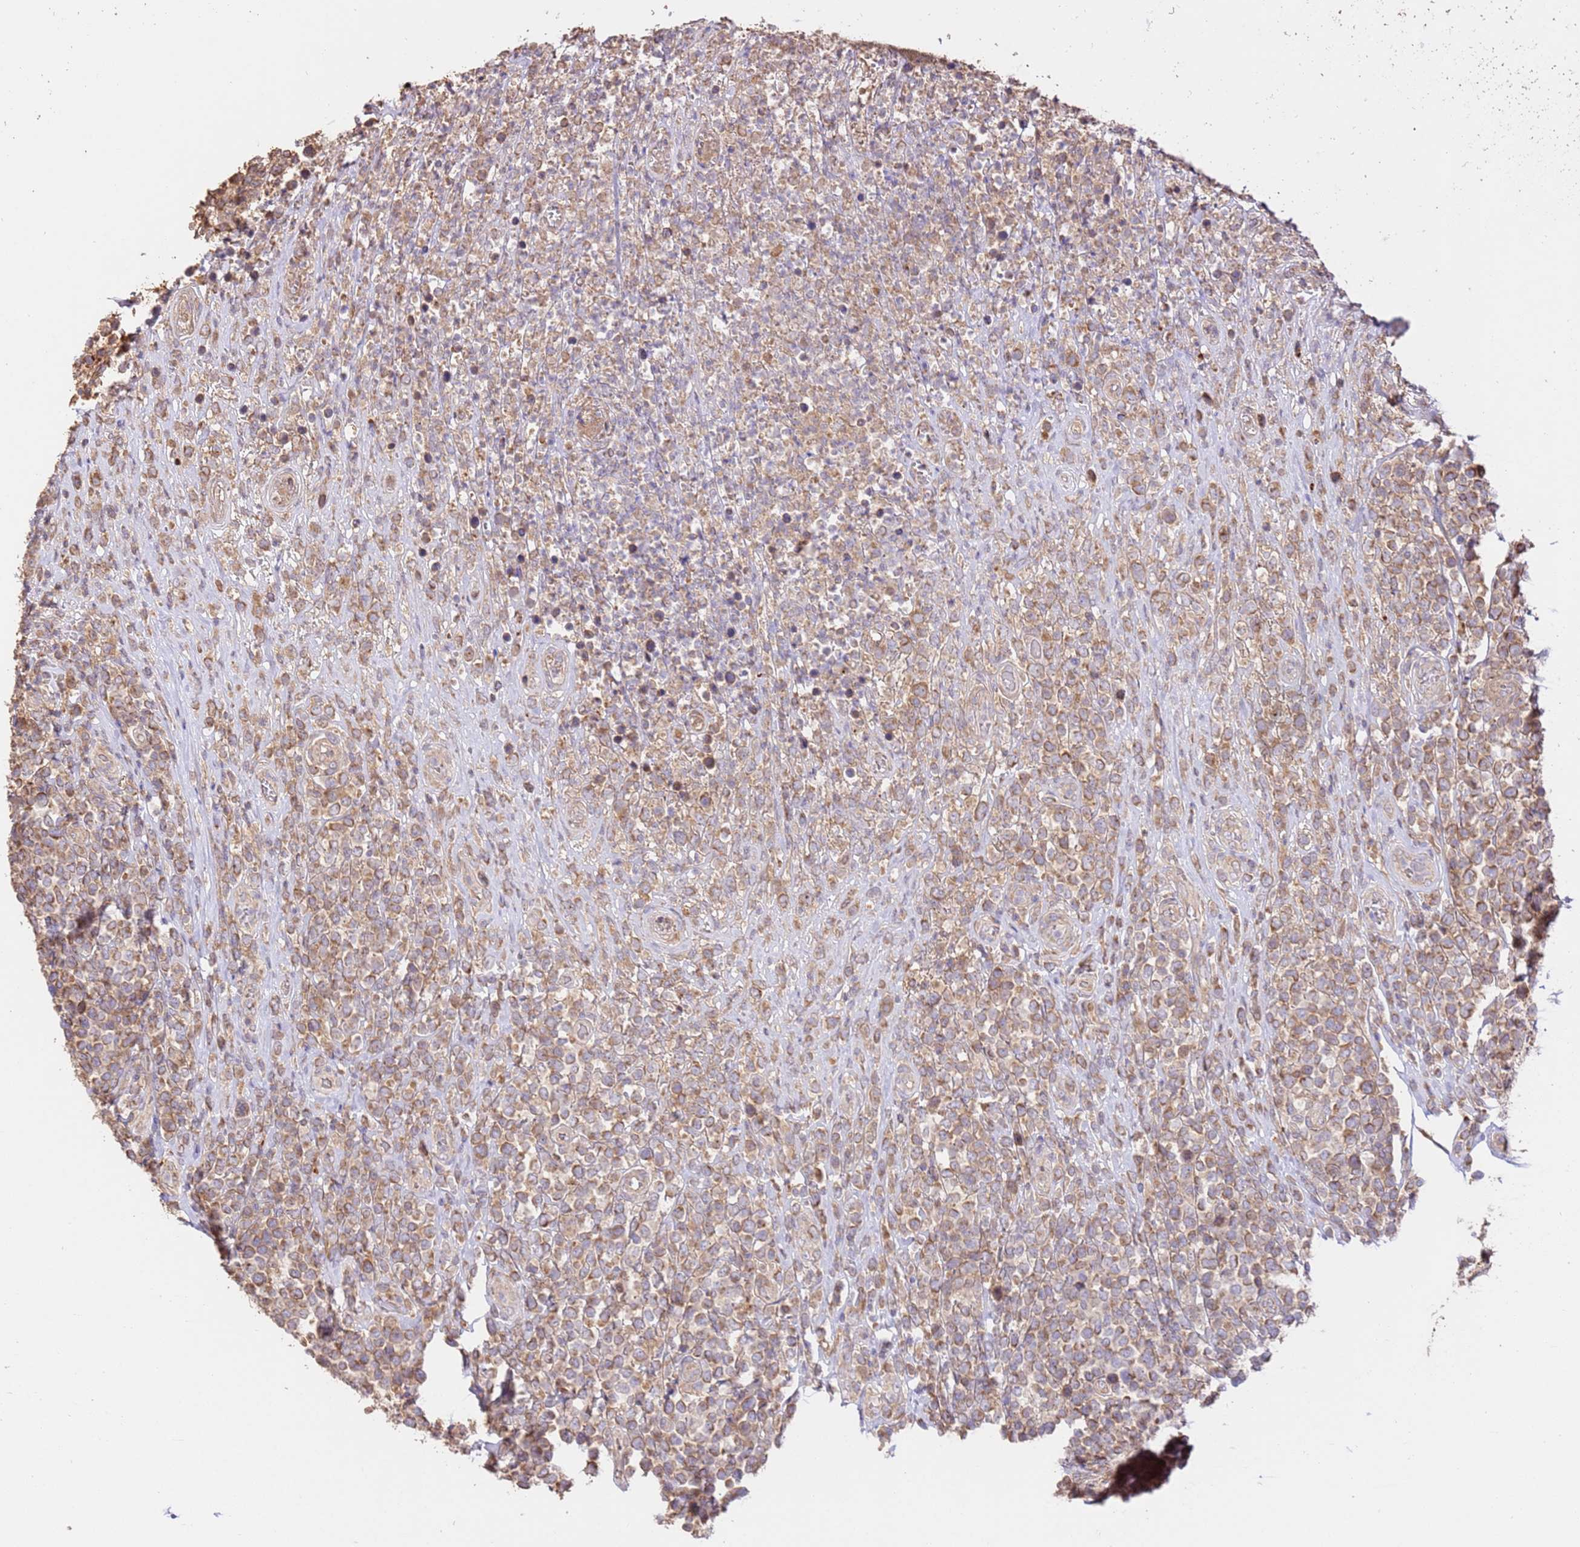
{"staining": {"intensity": "moderate", "quantity": "25%-75%", "location": "cytoplasmic/membranous"}, "tissue": "lymphoma", "cell_type": "Tumor cells", "image_type": "cancer", "snomed": [{"axis": "morphology", "description": "Malignant lymphoma, non-Hodgkin's type, High grade"}, {"axis": "topography", "description": "Soft tissue"}], "caption": "This is a photomicrograph of immunohistochemistry staining of malignant lymphoma, non-Hodgkin's type (high-grade), which shows moderate staining in the cytoplasmic/membranous of tumor cells.", "gene": "CEP55", "patient": {"sex": "female", "age": 56}}